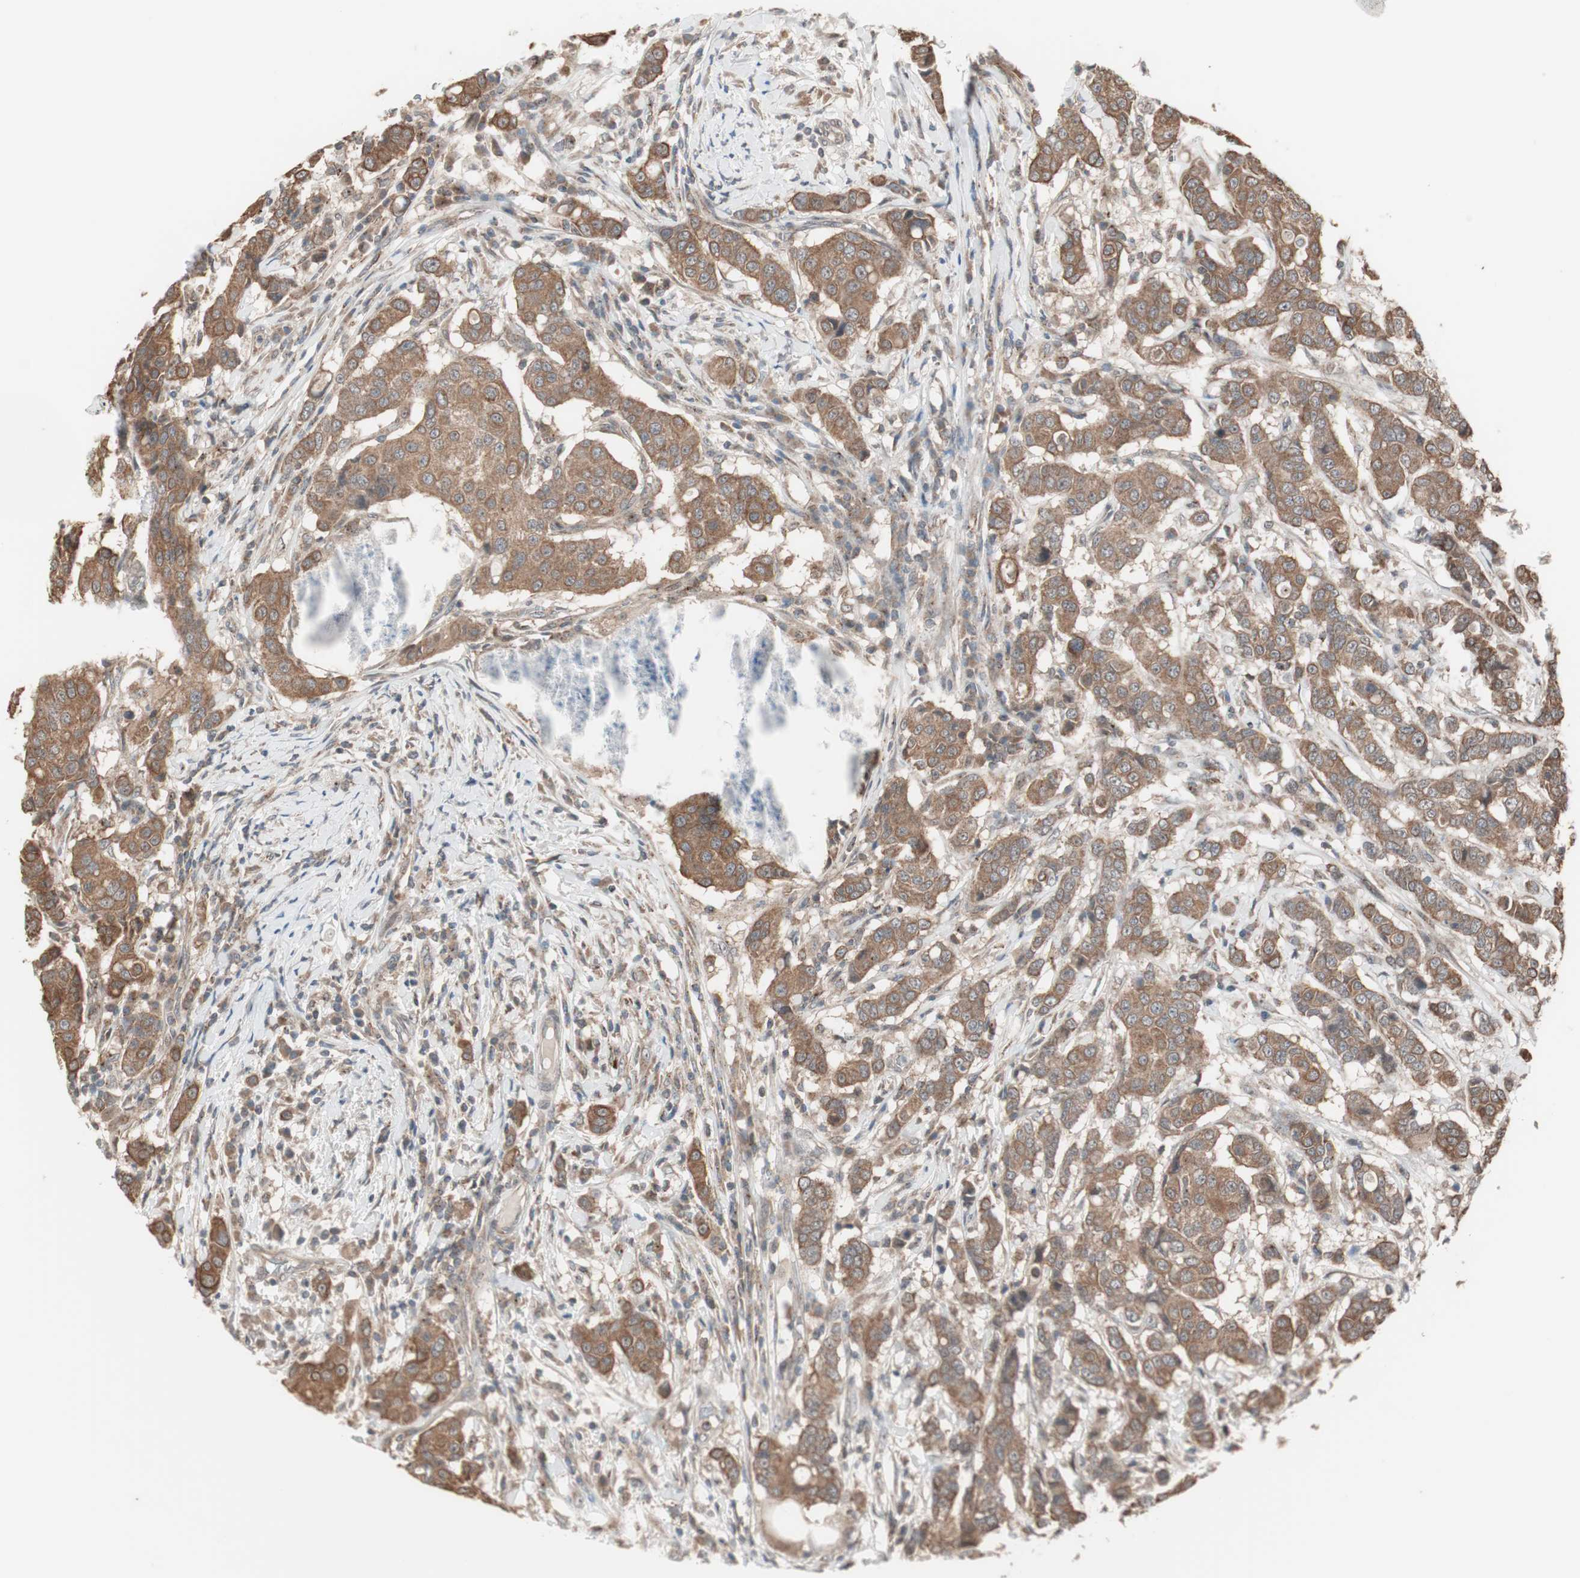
{"staining": {"intensity": "moderate", "quantity": ">75%", "location": "cytoplasmic/membranous"}, "tissue": "breast cancer", "cell_type": "Tumor cells", "image_type": "cancer", "snomed": [{"axis": "morphology", "description": "Duct carcinoma"}, {"axis": "topography", "description": "Breast"}], "caption": "Human breast intraductal carcinoma stained with a protein marker displays moderate staining in tumor cells.", "gene": "FBXO5", "patient": {"sex": "female", "age": 27}}